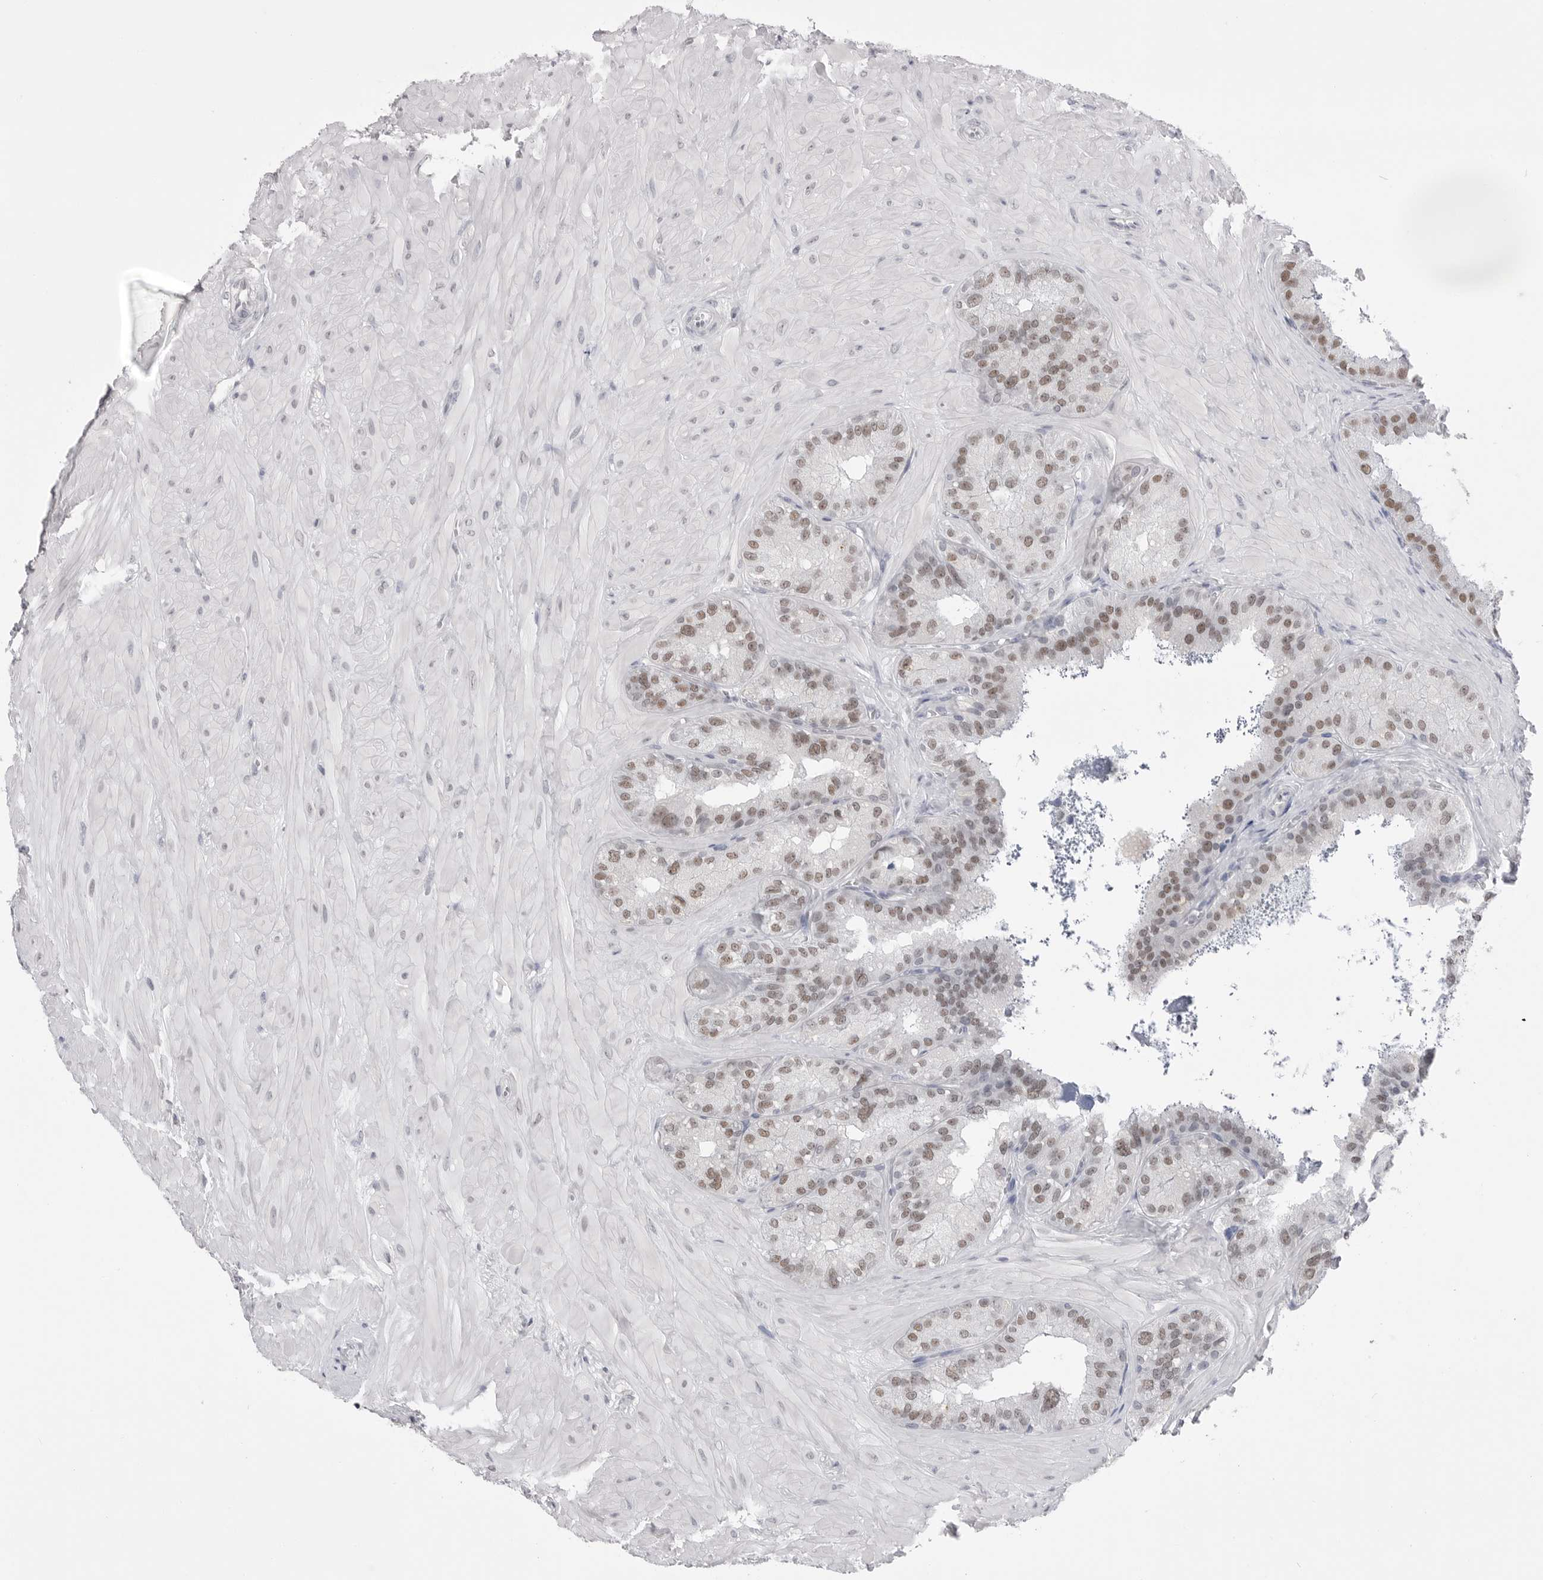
{"staining": {"intensity": "moderate", "quantity": "25%-75%", "location": "nuclear"}, "tissue": "seminal vesicle", "cell_type": "Glandular cells", "image_type": "normal", "snomed": [{"axis": "morphology", "description": "Normal tissue, NOS"}, {"axis": "topography", "description": "Prostate"}, {"axis": "topography", "description": "Seminal veicle"}], "caption": "This micrograph shows immunohistochemistry staining of normal seminal vesicle, with medium moderate nuclear expression in approximately 25%-75% of glandular cells.", "gene": "ZBTB7B", "patient": {"sex": "male", "age": 51}}